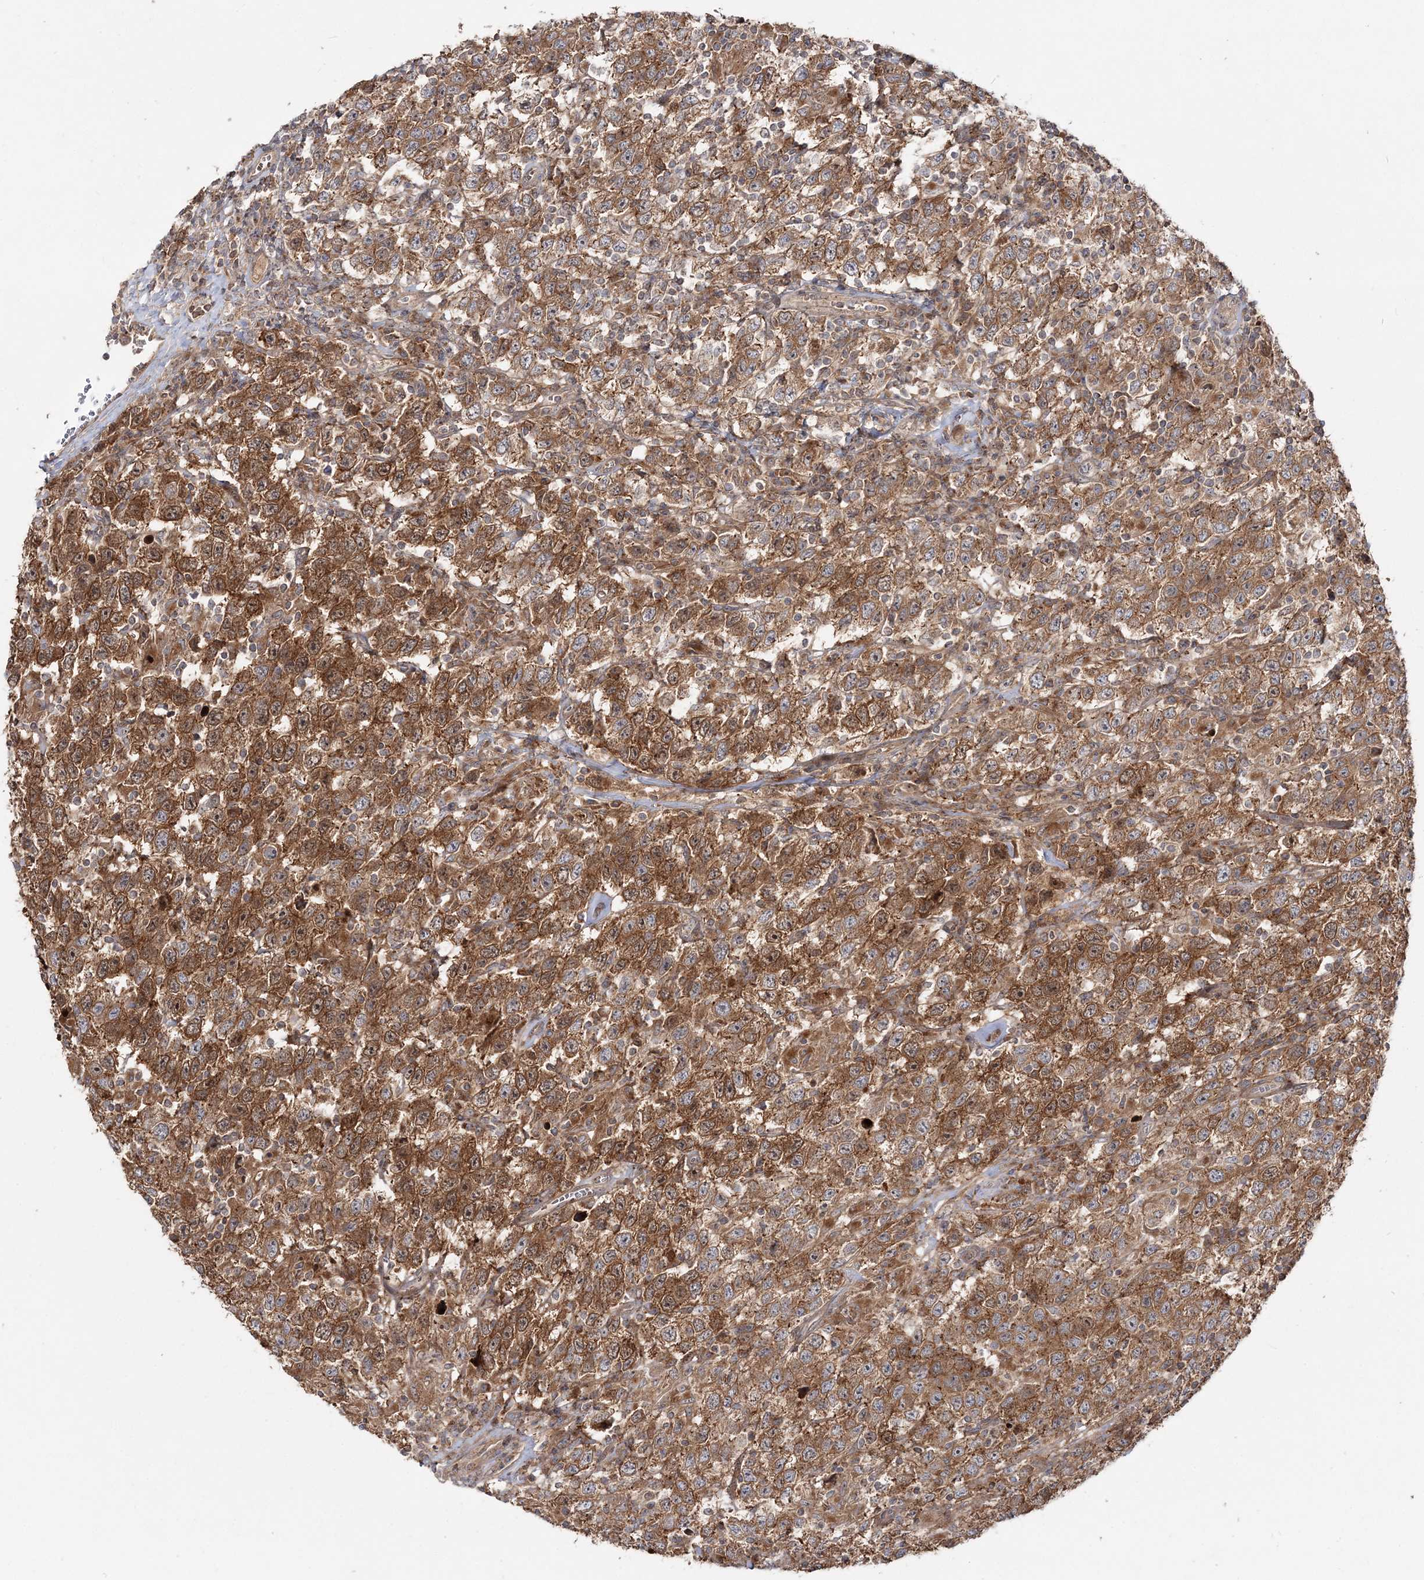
{"staining": {"intensity": "moderate", "quantity": ">75%", "location": "cytoplasmic/membranous"}, "tissue": "testis cancer", "cell_type": "Tumor cells", "image_type": "cancer", "snomed": [{"axis": "morphology", "description": "Seminoma, NOS"}, {"axis": "topography", "description": "Testis"}], "caption": "Immunohistochemistry histopathology image of testis cancer (seminoma) stained for a protein (brown), which exhibits medium levels of moderate cytoplasmic/membranous positivity in about >75% of tumor cells.", "gene": "MOCS2", "patient": {"sex": "male", "age": 41}}